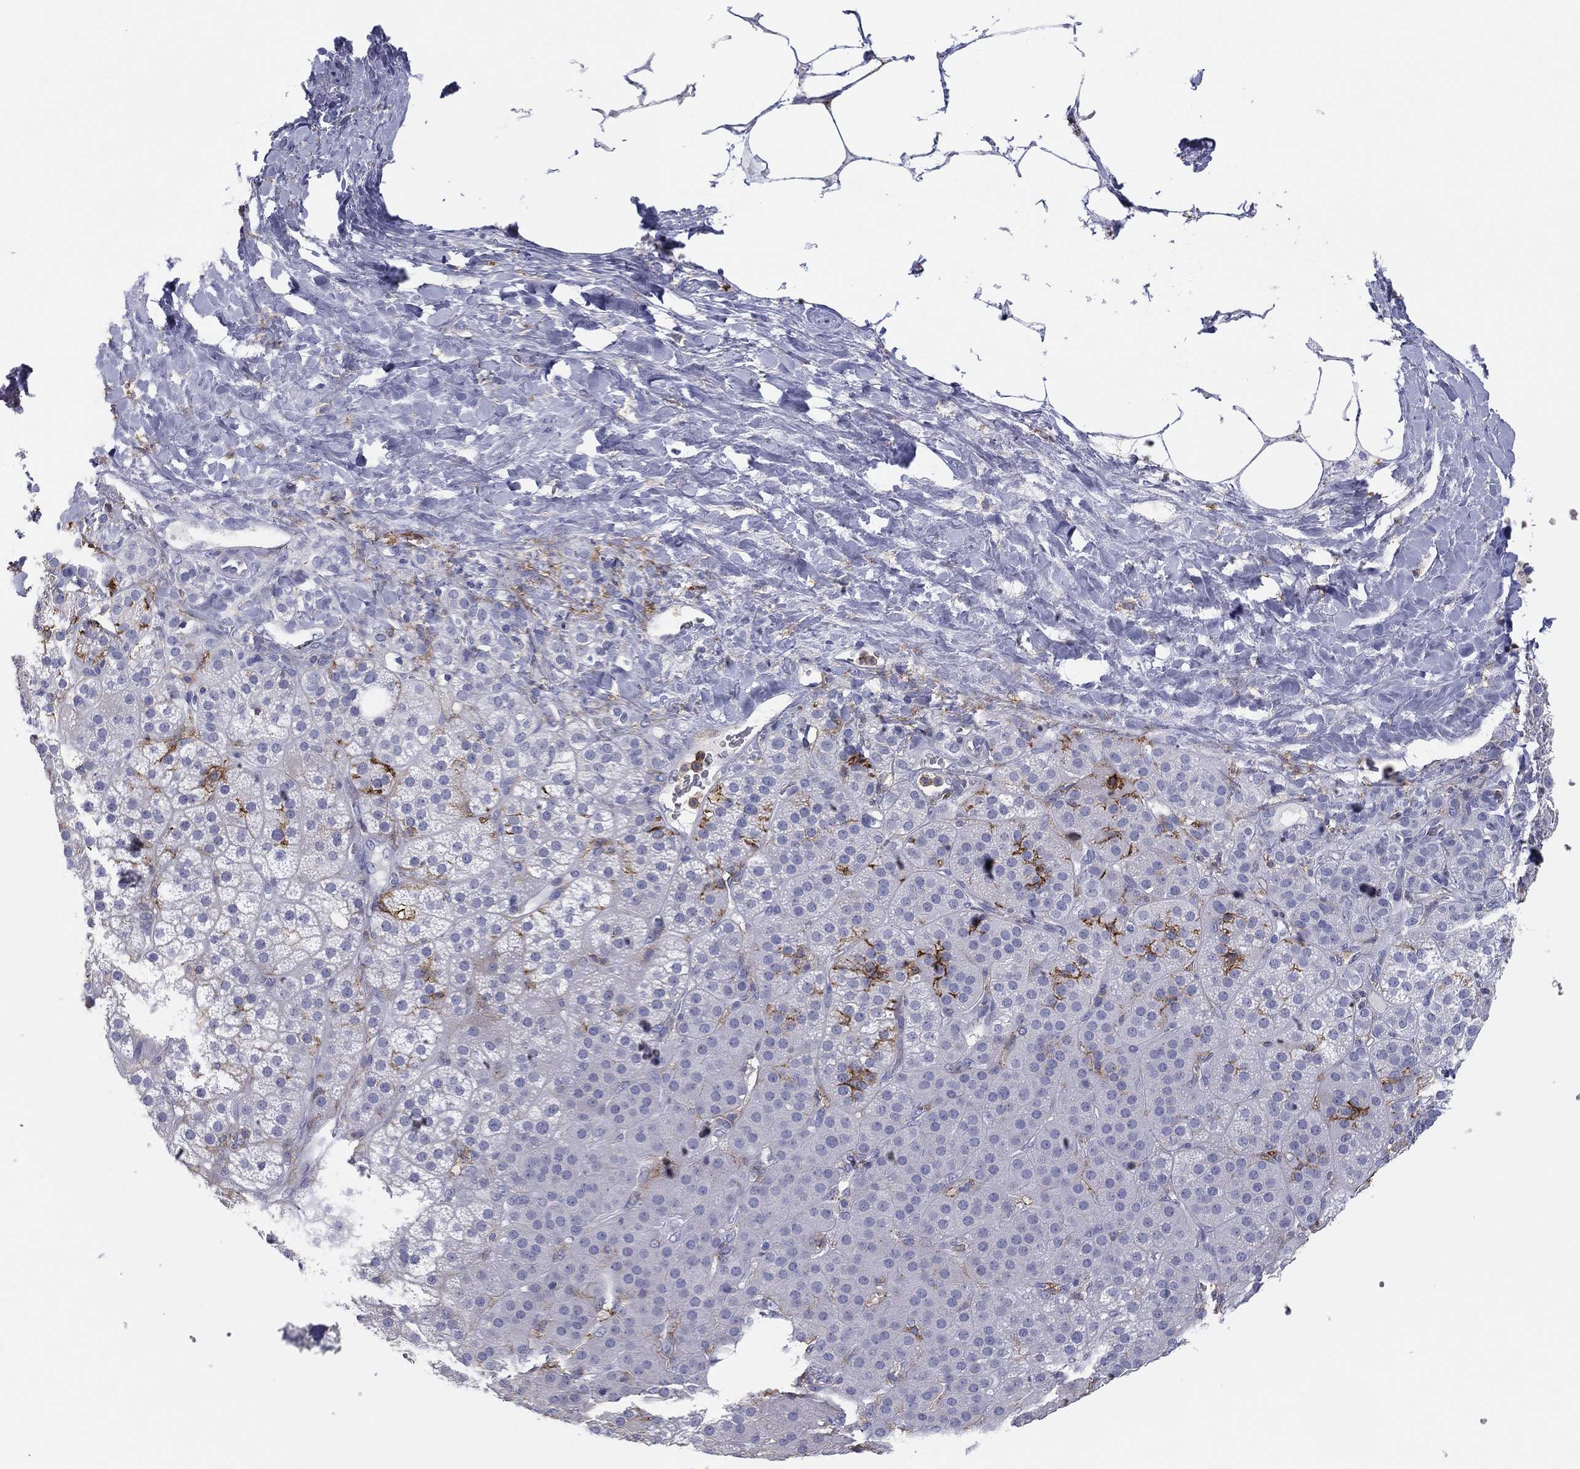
{"staining": {"intensity": "strong", "quantity": "<25%", "location": "cytoplasmic/membranous"}, "tissue": "adrenal gland", "cell_type": "Glandular cells", "image_type": "normal", "snomed": [{"axis": "morphology", "description": "Normal tissue, NOS"}, {"axis": "topography", "description": "Adrenal gland"}], "caption": "High-power microscopy captured an immunohistochemistry (IHC) micrograph of normal adrenal gland, revealing strong cytoplasmic/membranous positivity in approximately <25% of glandular cells.", "gene": "SELPLG", "patient": {"sex": "male", "age": 57}}